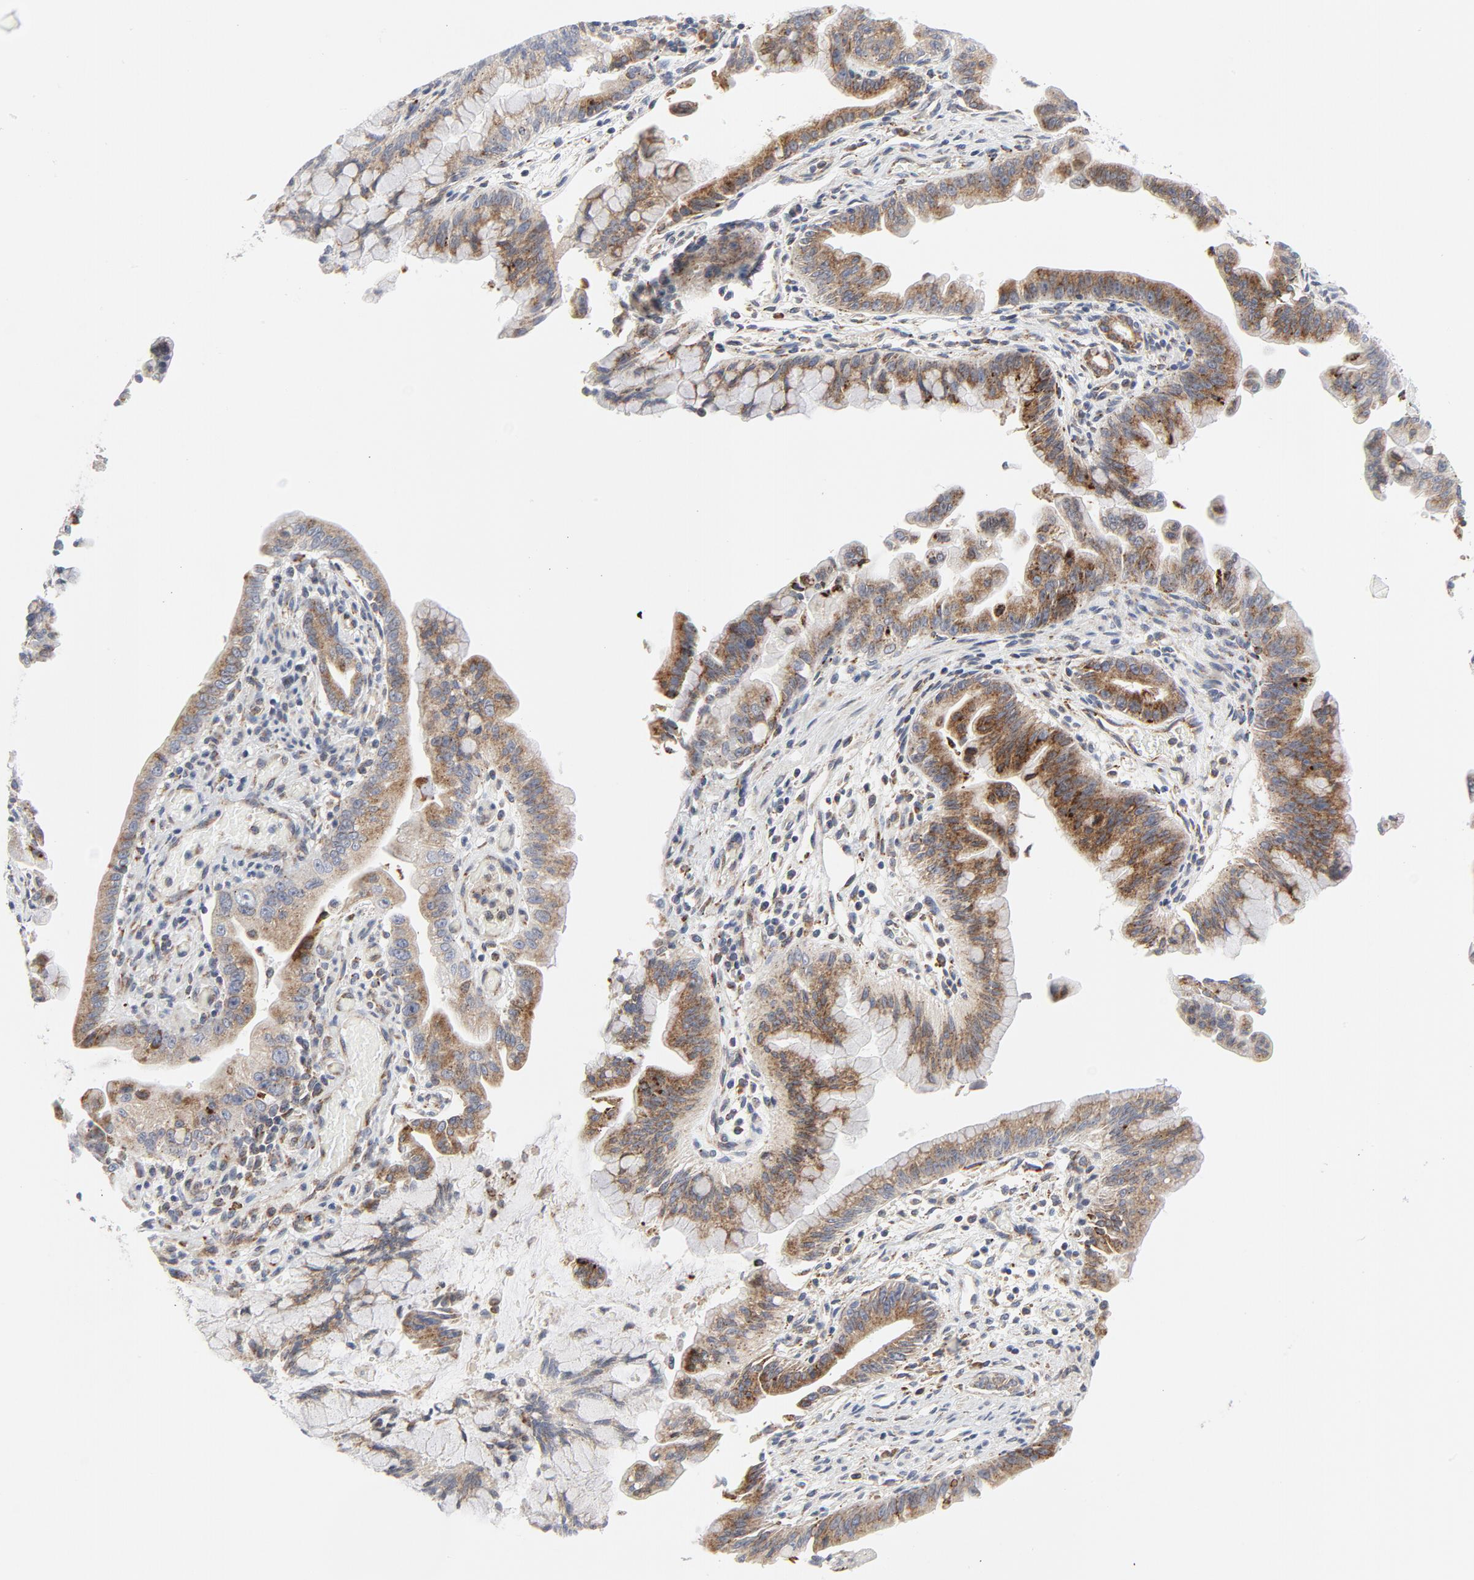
{"staining": {"intensity": "moderate", "quantity": ">75%", "location": "cytoplasmic/membranous"}, "tissue": "pancreatic cancer", "cell_type": "Tumor cells", "image_type": "cancer", "snomed": [{"axis": "morphology", "description": "Adenocarcinoma, NOS"}, {"axis": "topography", "description": "Pancreas"}], "caption": "A micrograph of human pancreatic cancer stained for a protein reveals moderate cytoplasmic/membranous brown staining in tumor cells. The protein is shown in brown color, while the nuclei are stained blue.", "gene": "LRP6", "patient": {"sex": "male", "age": 59}}